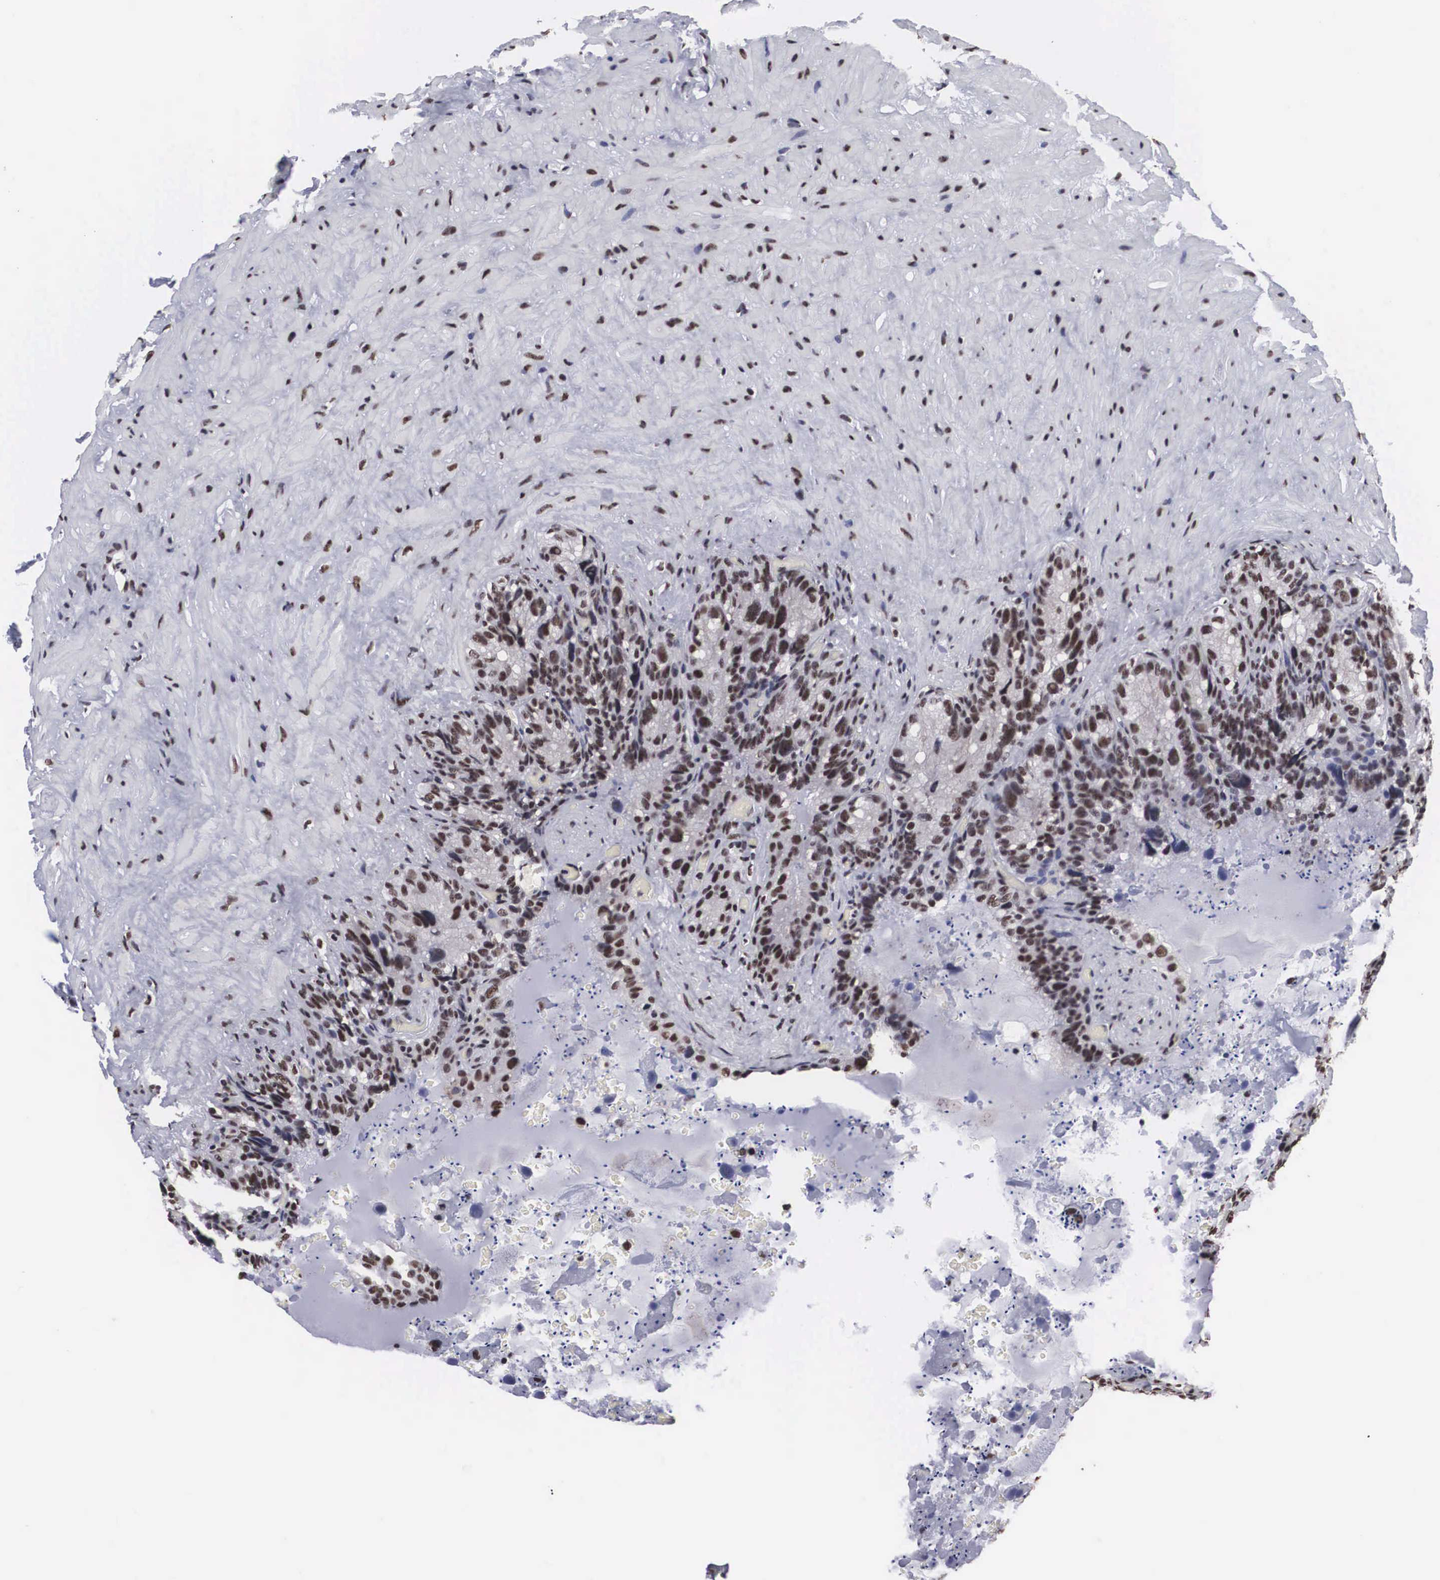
{"staining": {"intensity": "moderate", "quantity": ">75%", "location": "nuclear"}, "tissue": "seminal vesicle", "cell_type": "Glandular cells", "image_type": "normal", "snomed": [{"axis": "morphology", "description": "Normal tissue, NOS"}, {"axis": "topography", "description": "Seminal veicle"}], "caption": "Immunohistochemical staining of benign human seminal vesicle exhibits >75% levels of moderate nuclear protein staining in approximately >75% of glandular cells.", "gene": "ACIN1", "patient": {"sex": "male", "age": 63}}